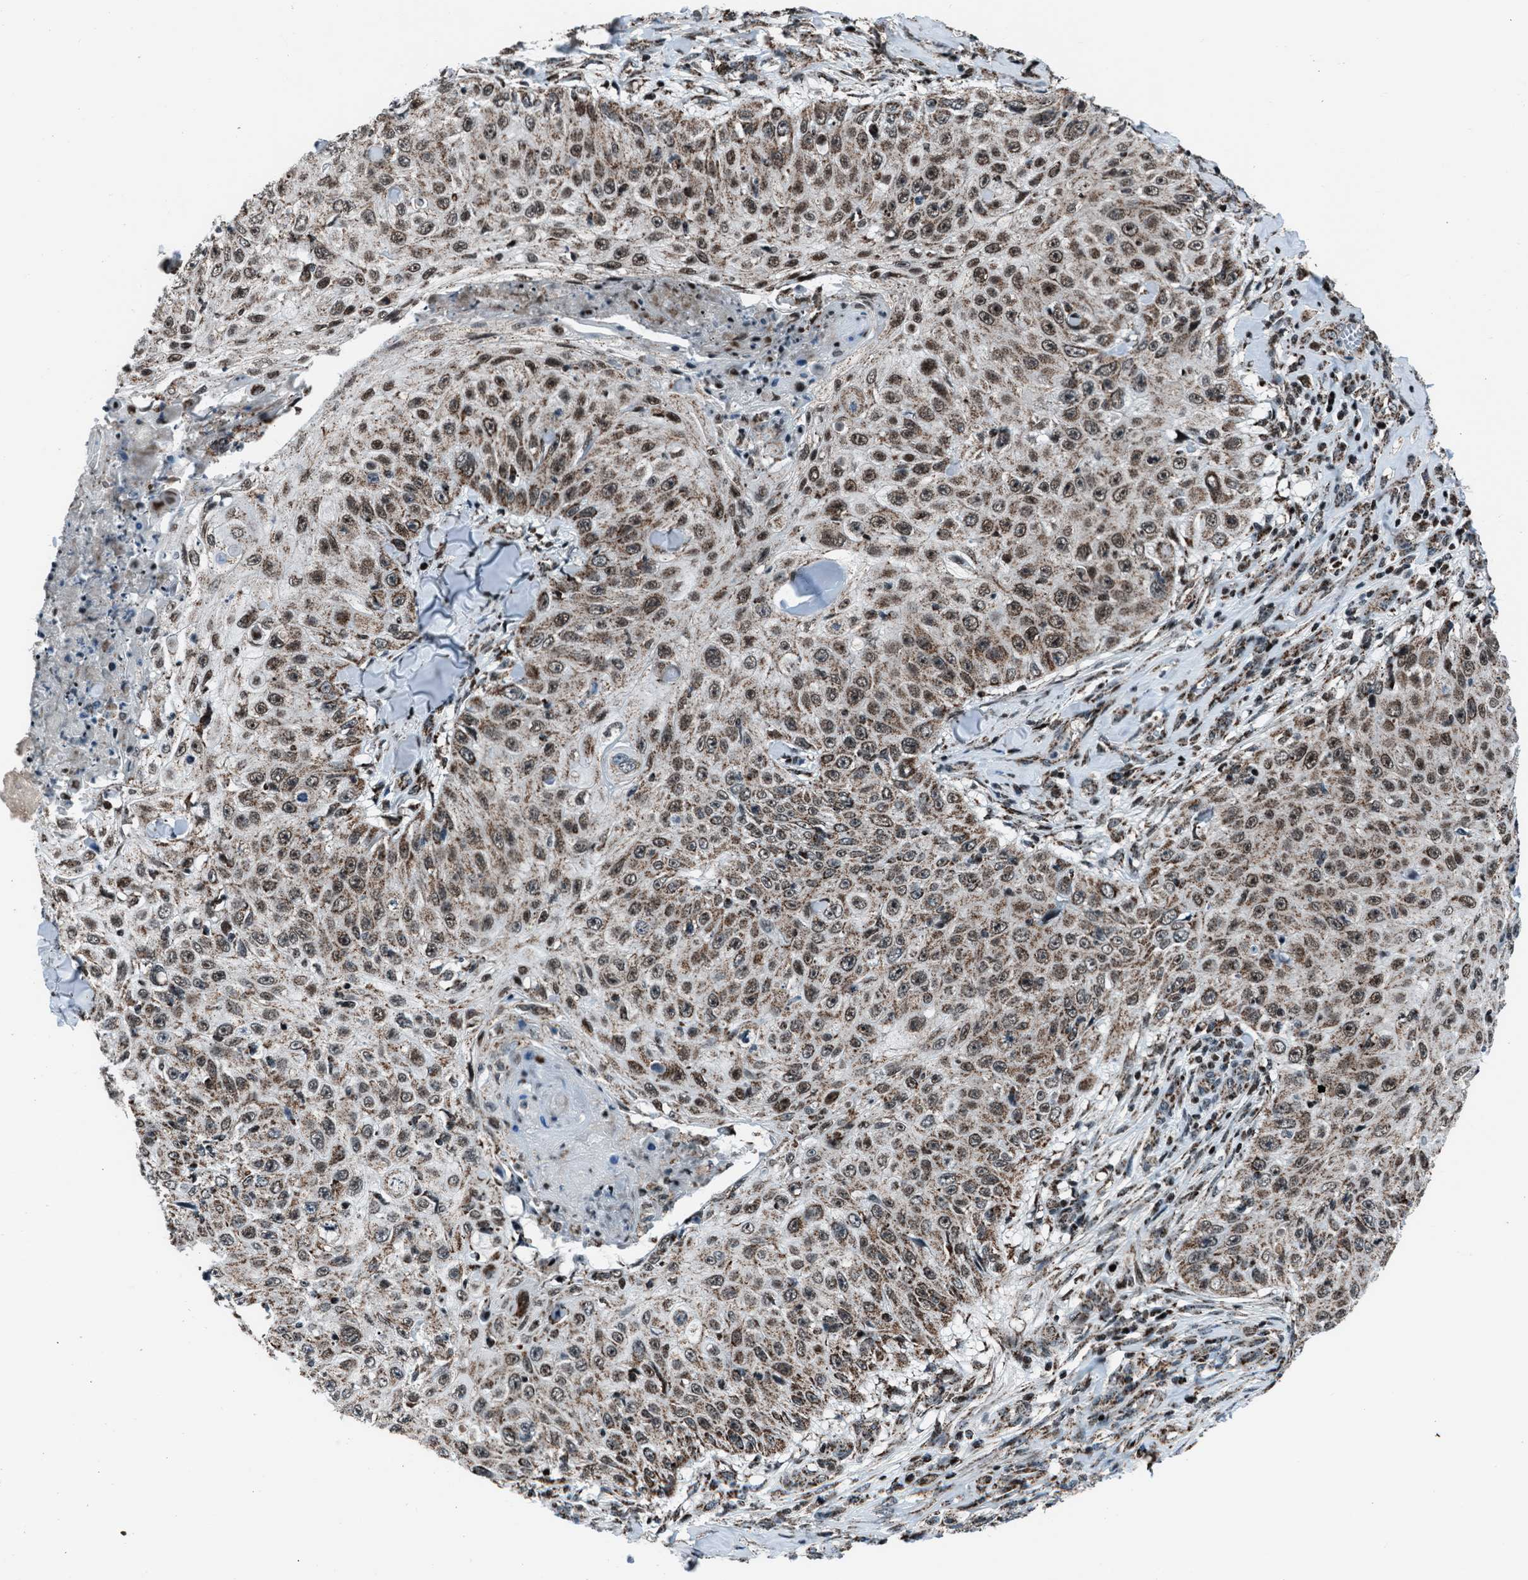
{"staining": {"intensity": "moderate", "quantity": ">75%", "location": "cytoplasmic/membranous,nuclear"}, "tissue": "skin cancer", "cell_type": "Tumor cells", "image_type": "cancer", "snomed": [{"axis": "morphology", "description": "Squamous cell carcinoma, NOS"}, {"axis": "topography", "description": "Skin"}], "caption": "This image shows immunohistochemistry (IHC) staining of human skin cancer (squamous cell carcinoma), with medium moderate cytoplasmic/membranous and nuclear staining in about >75% of tumor cells.", "gene": "MORC3", "patient": {"sex": "male", "age": 86}}